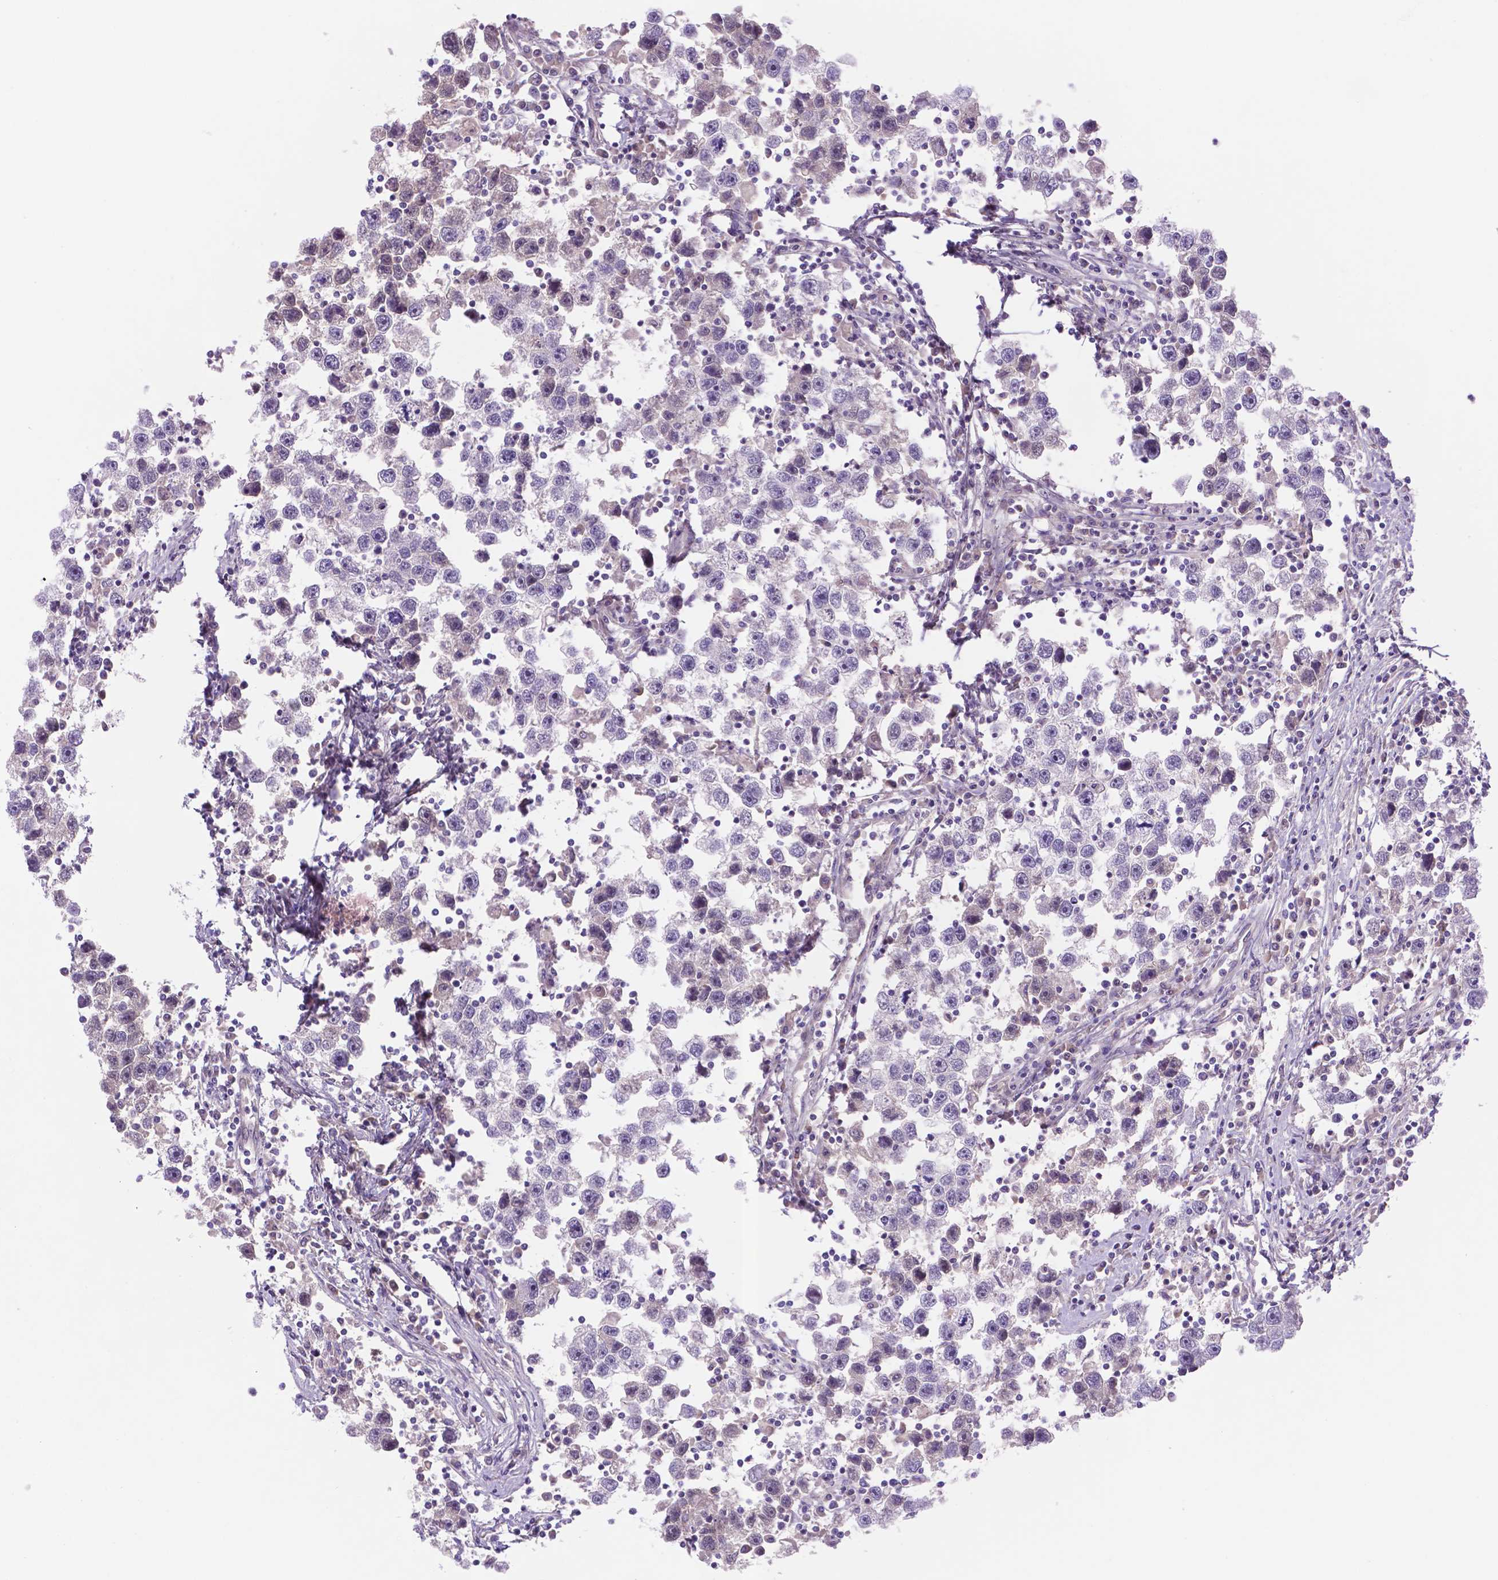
{"staining": {"intensity": "negative", "quantity": "none", "location": "none"}, "tissue": "testis cancer", "cell_type": "Tumor cells", "image_type": "cancer", "snomed": [{"axis": "morphology", "description": "Seminoma, NOS"}, {"axis": "topography", "description": "Testis"}], "caption": "Immunohistochemical staining of human seminoma (testis) shows no significant staining in tumor cells.", "gene": "TM4SF20", "patient": {"sex": "male", "age": 30}}